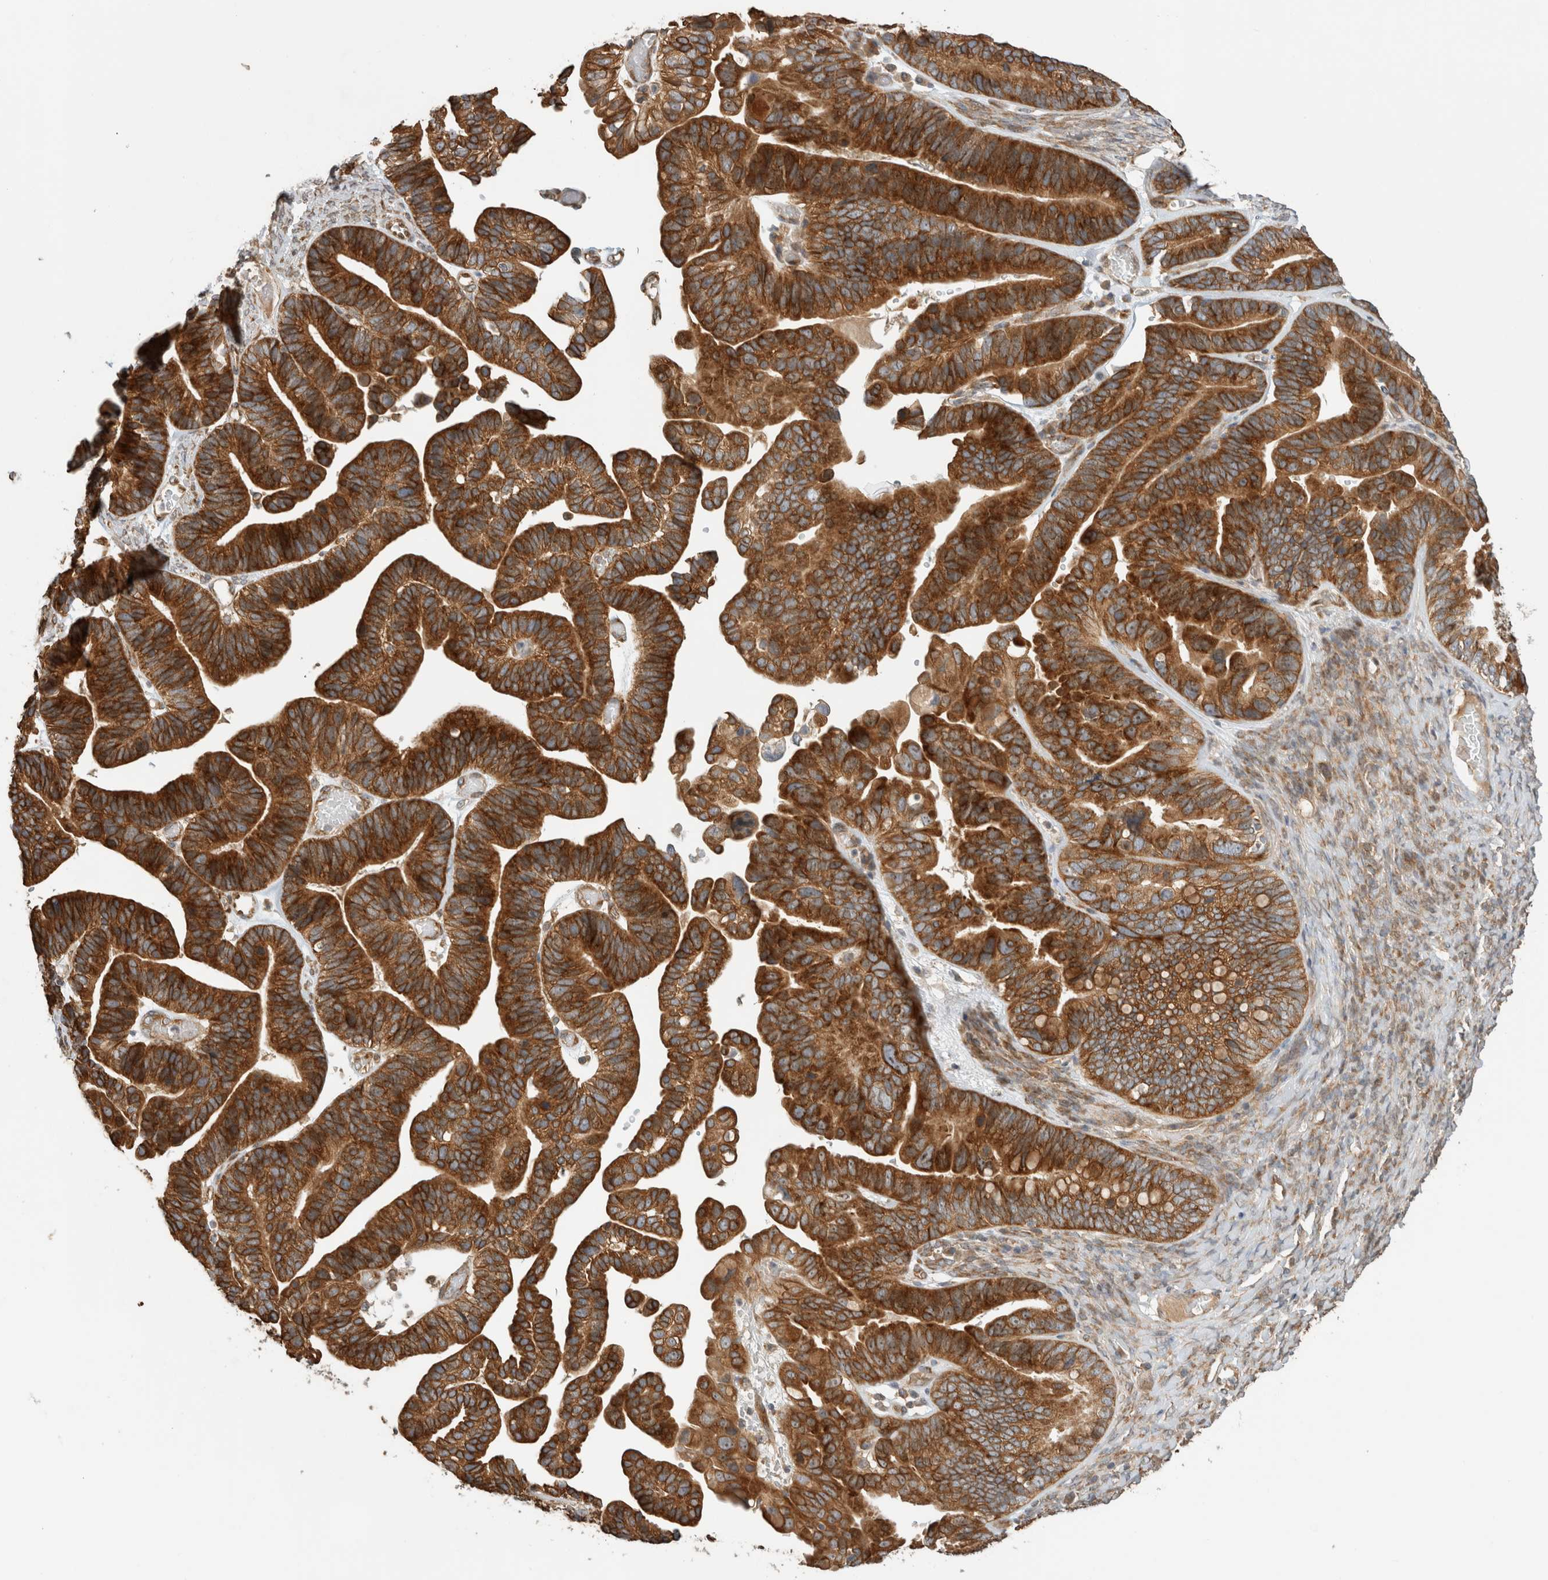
{"staining": {"intensity": "strong", "quantity": ">75%", "location": "cytoplasmic/membranous"}, "tissue": "ovarian cancer", "cell_type": "Tumor cells", "image_type": "cancer", "snomed": [{"axis": "morphology", "description": "Cystadenocarcinoma, serous, NOS"}, {"axis": "topography", "description": "Ovary"}], "caption": "Protein staining demonstrates strong cytoplasmic/membranous expression in approximately >75% of tumor cells in ovarian cancer (serous cystadenocarcinoma).", "gene": "PUM1", "patient": {"sex": "female", "age": 56}}